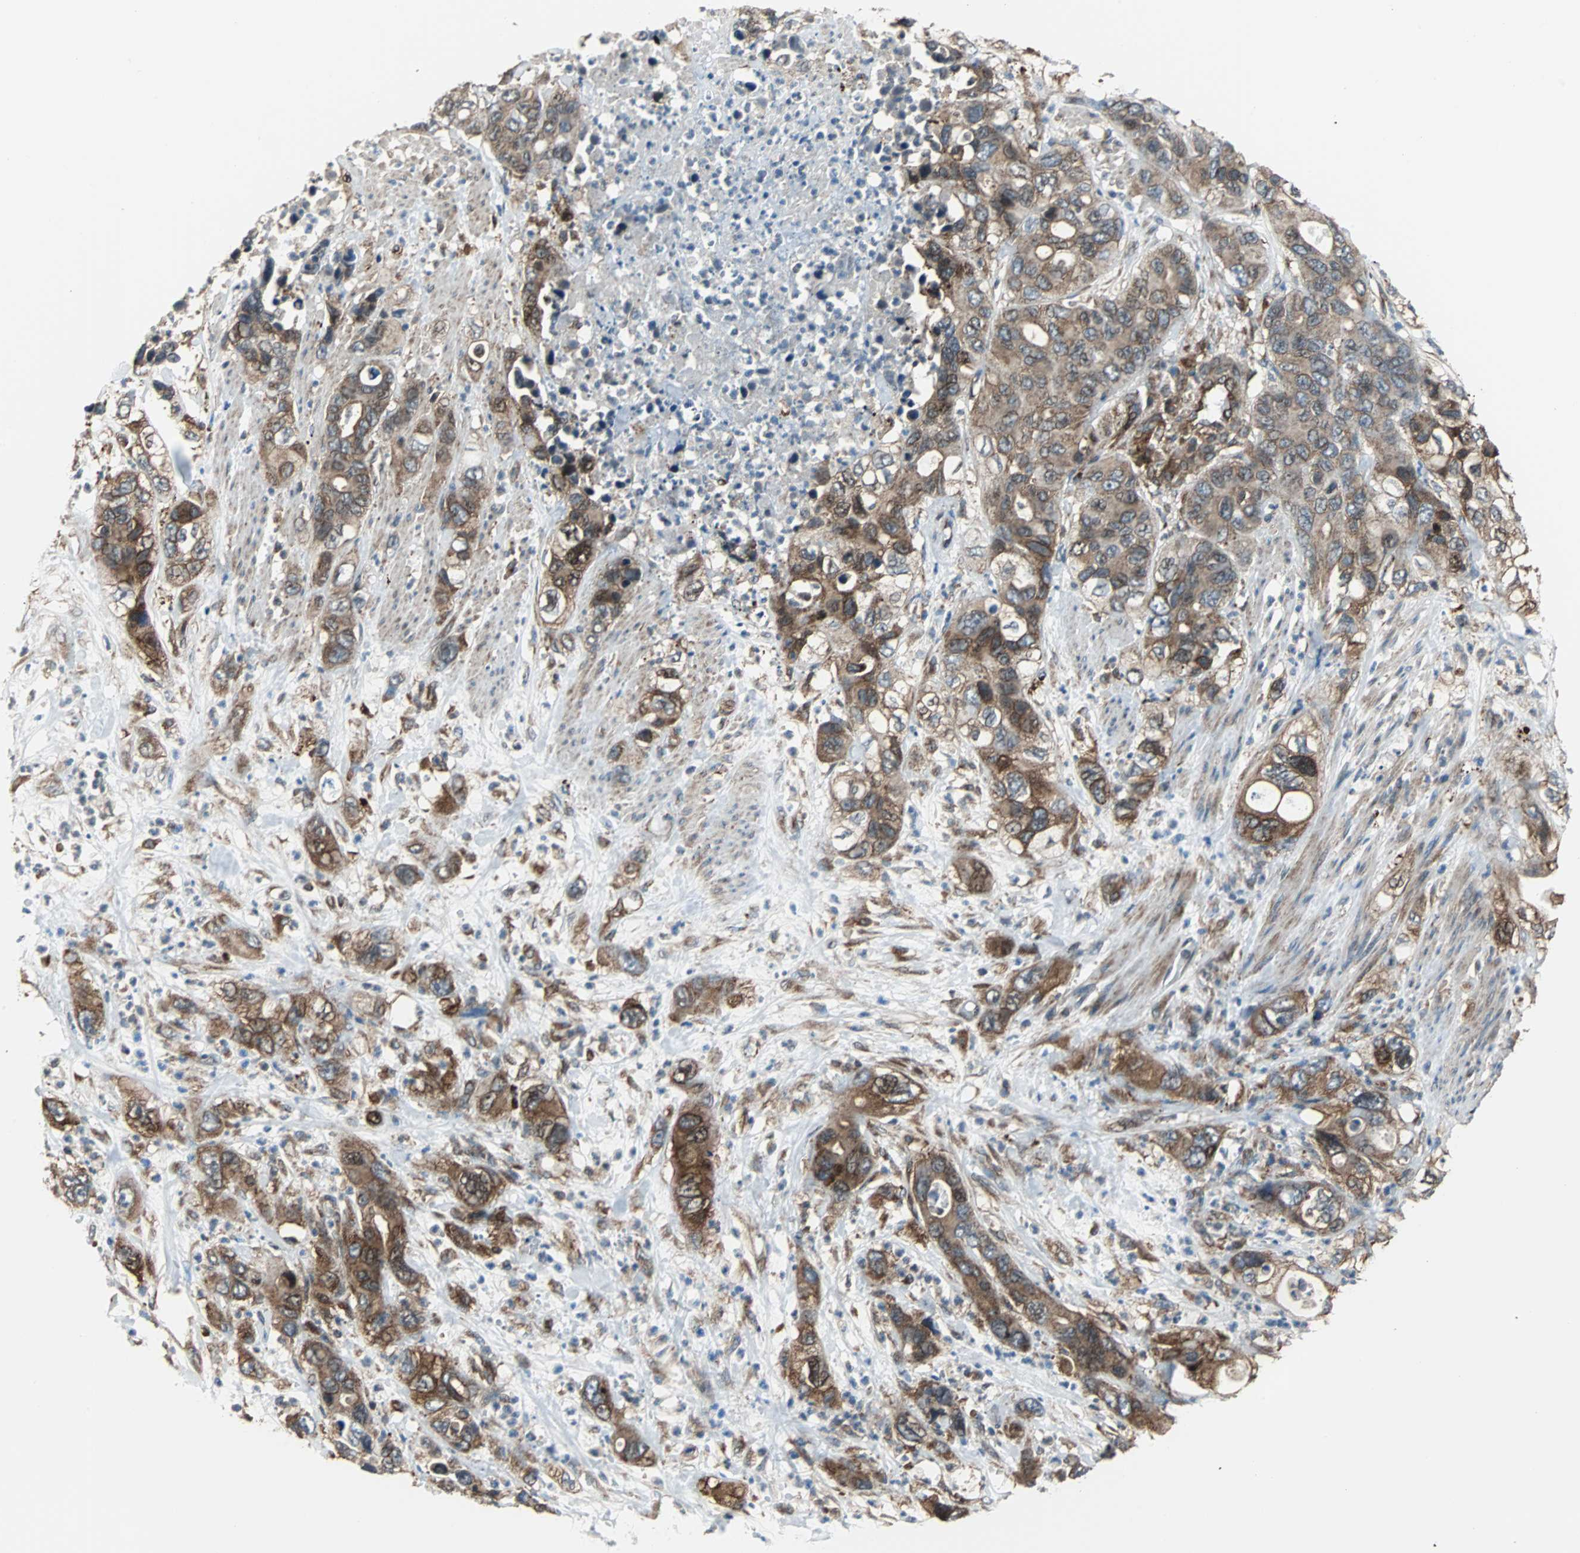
{"staining": {"intensity": "strong", "quantity": ">75%", "location": "cytoplasmic/membranous"}, "tissue": "pancreatic cancer", "cell_type": "Tumor cells", "image_type": "cancer", "snomed": [{"axis": "morphology", "description": "Adenocarcinoma, NOS"}, {"axis": "topography", "description": "Pancreas"}], "caption": "Immunohistochemistry (IHC) histopathology image of human pancreatic cancer stained for a protein (brown), which reveals high levels of strong cytoplasmic/membranous staining in about >75% of tumor cells.", "gene": "RELA", "patient": {"sex": "female", "age": 71}}